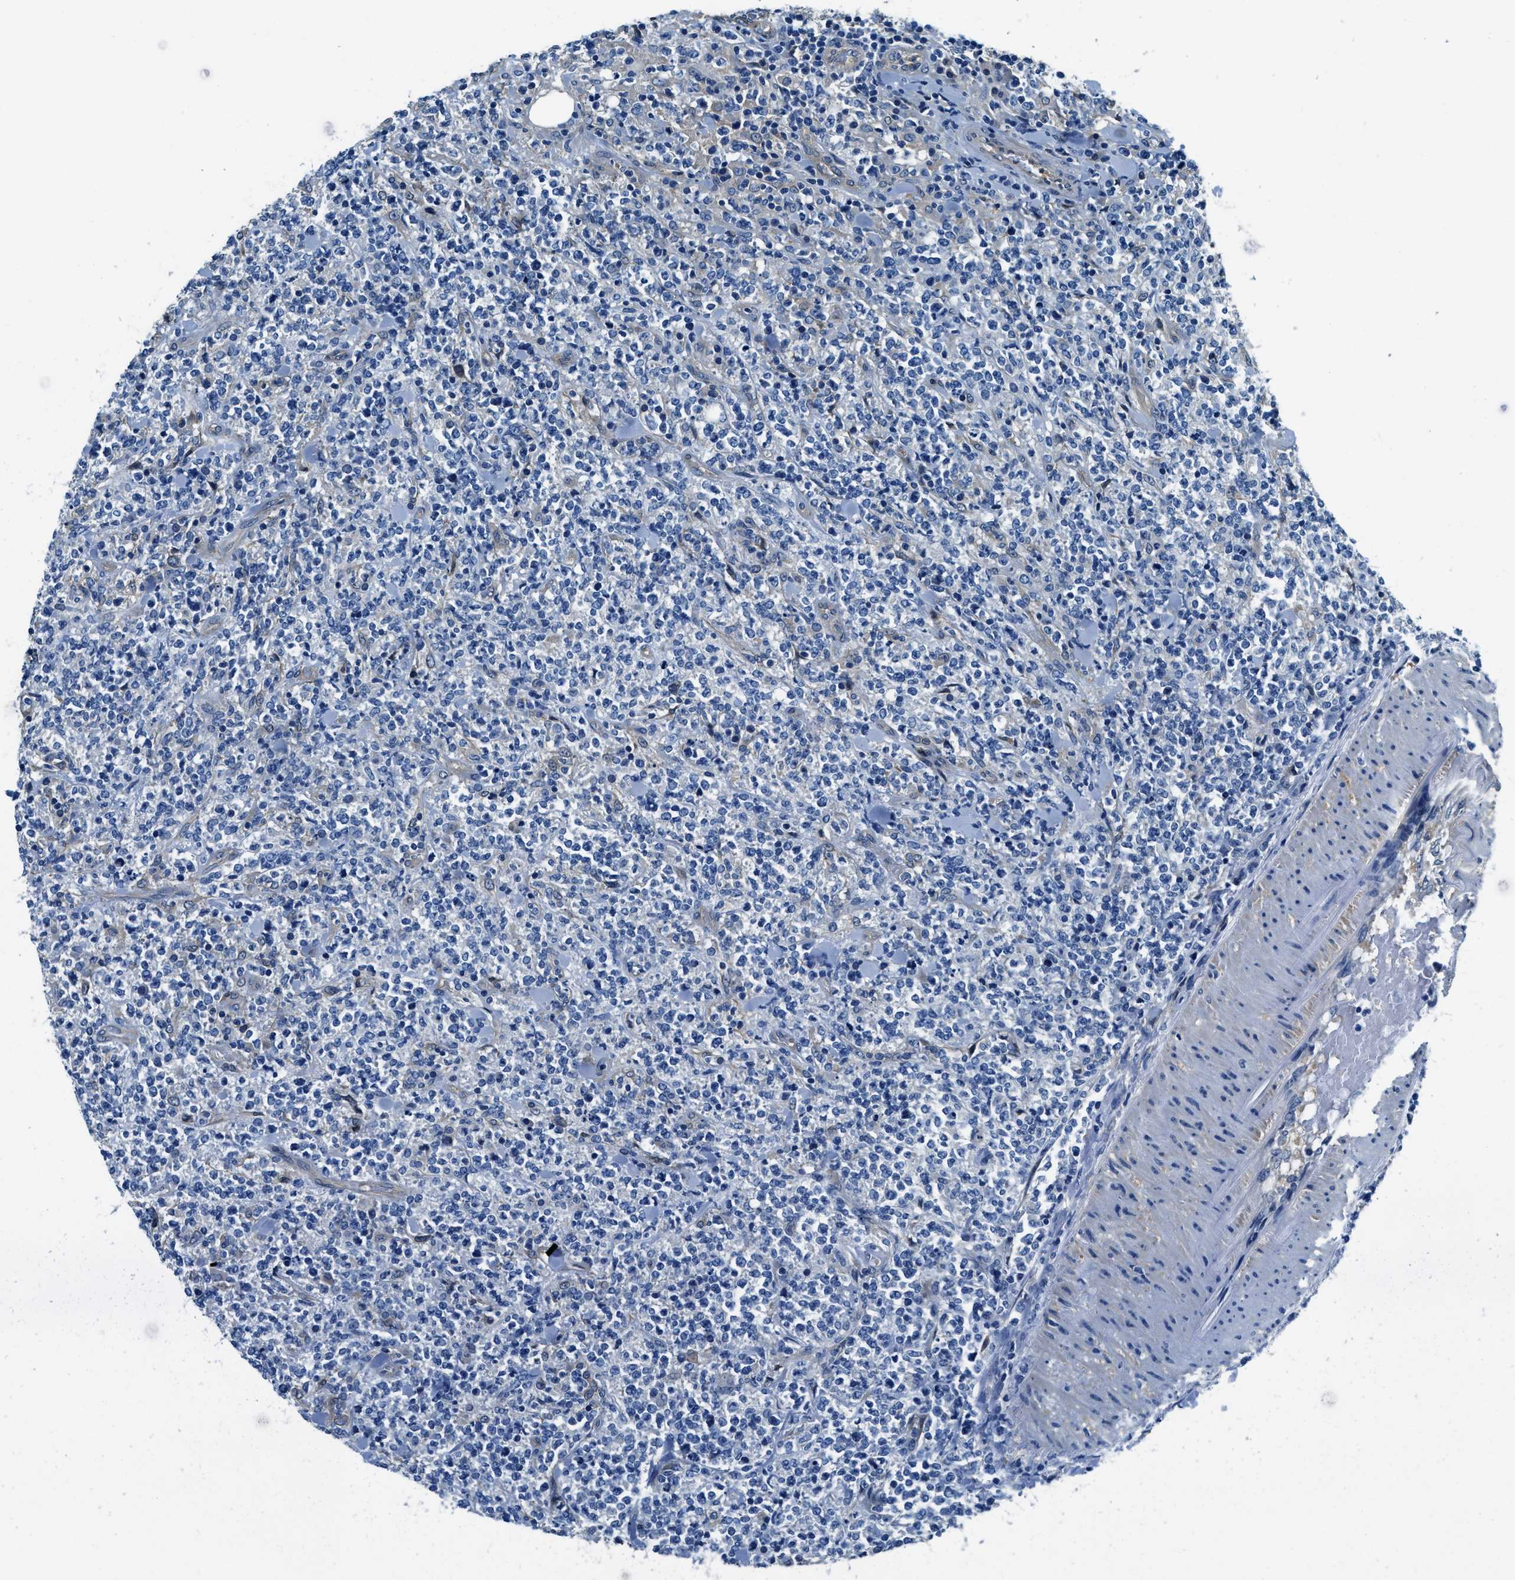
{"staining": {"intensity": "negative", "quantity": "none", "location": "none"}, "tissue": "lymphoma", "cell_type": "Tumor cells", "image_type": "cancer", "snomed": [{"axis": "morphology", "description": "Malignant lymphoma, non-Hodgkin's type, High grade"}, {"axis": "topography", "description": "Soft tissue"}], "caption": "Immunohistochemical staining of human high-grade malignant lymphoma, non-Hodgkin's type reveals no significant staining in tumor cells. (DAB IHC, high magnification).", "gene": "TWF1", "patient": {"sex": "male", "age": 18}}